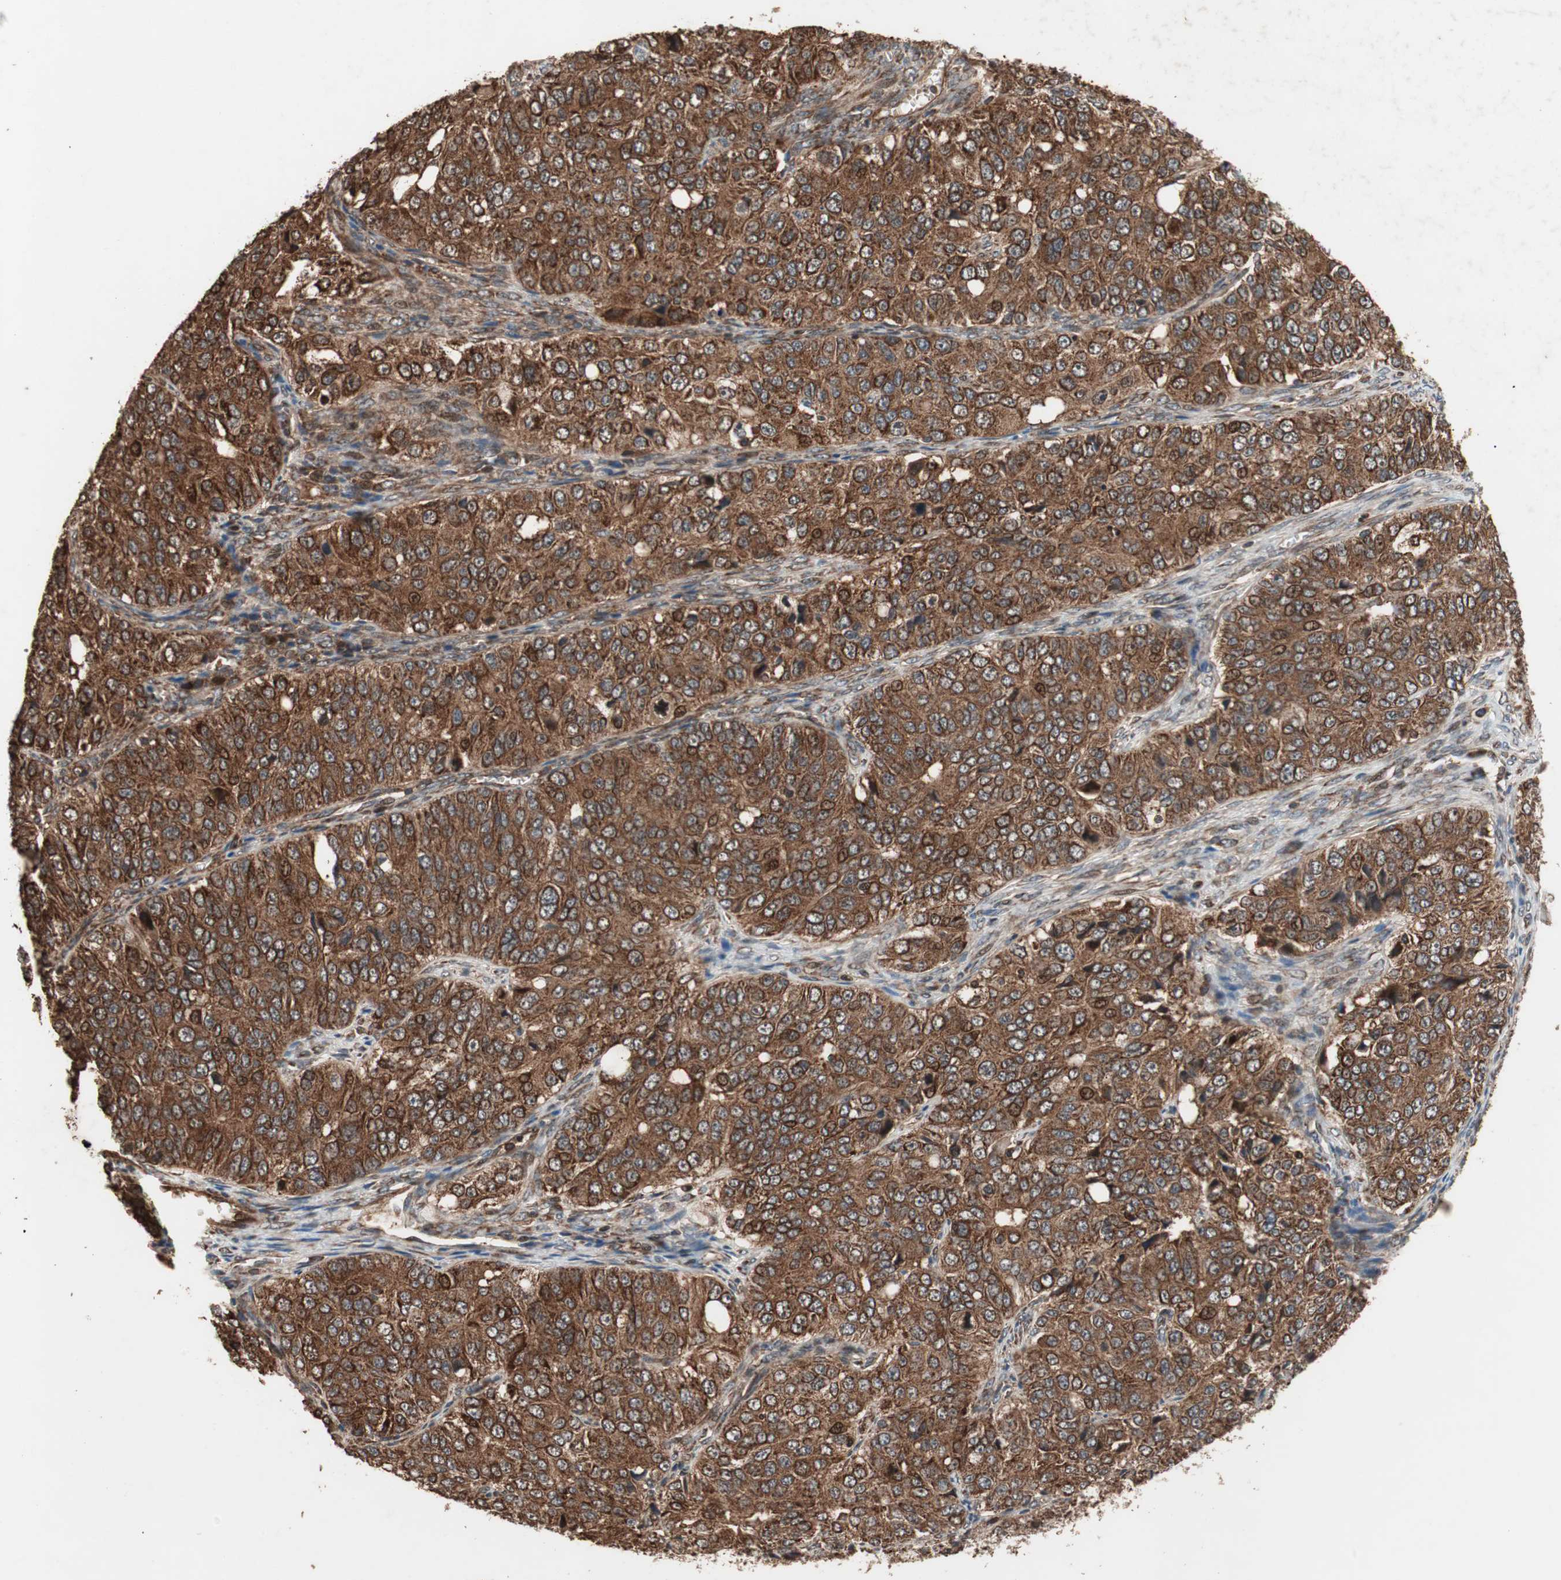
{"staining": {"intensity": "strong", "quantity": ">75%", "location": "cytoplasmic/membranous"}, "tissue": "ovarian cancer", "cell_type": "Tumor cells", "image_type": "cancer", "snomed": [{"axis": "morphology", "description": "Carcinoma, endometroid"}, {"axis": "topography", "description": "Ovary"}], "caption": "About >75% of tumor cells in human ovarian endometroid carcinoma display strong cytoplasmic/membranous protein positivity as visualized by brown immunohistochemical staining.", "gene": "RAB1A", "patient": {"sex": "female", "age": 51}}